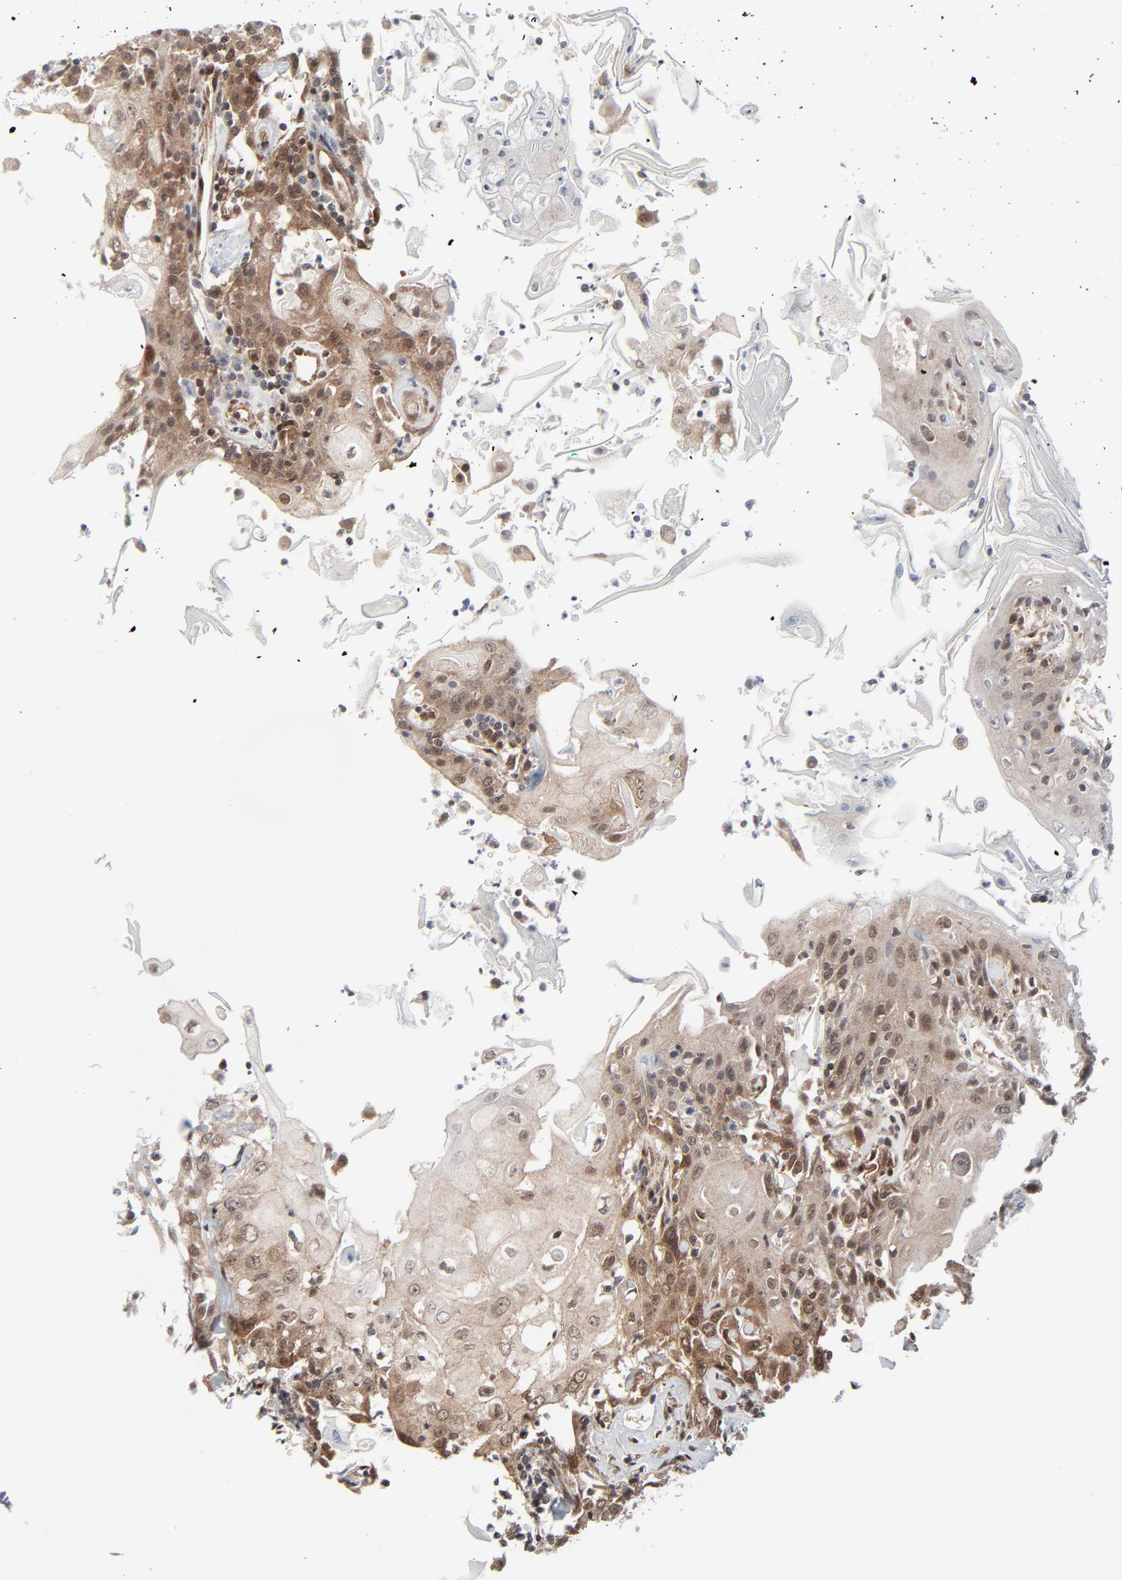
{"staining": {"intensity": "weak", "quantity": "25%-75%", "location": "cytoplasmic/membranous,nuclear"}, "tissue": "head and neck cancer", "cell_type": "Tumor cells", "image_type": "cancer", "snomed": [{"axis": "morphology", "description": "Squamous cell carcinoma, NOS"}, {"axis": "topography", "description": "Oral tissue"}, {"axis": "topography", "description": "Head-Neck"}], "caption": "Tumor cells reveal low levels of weak cytoplasmic/membranous and nuclear positivity in approximately 25%-75% of cells in head and neck cancer (squamous cell carcinoma).", "gene": "AKT1", "patient": {"sex": "female", "age": 76}}